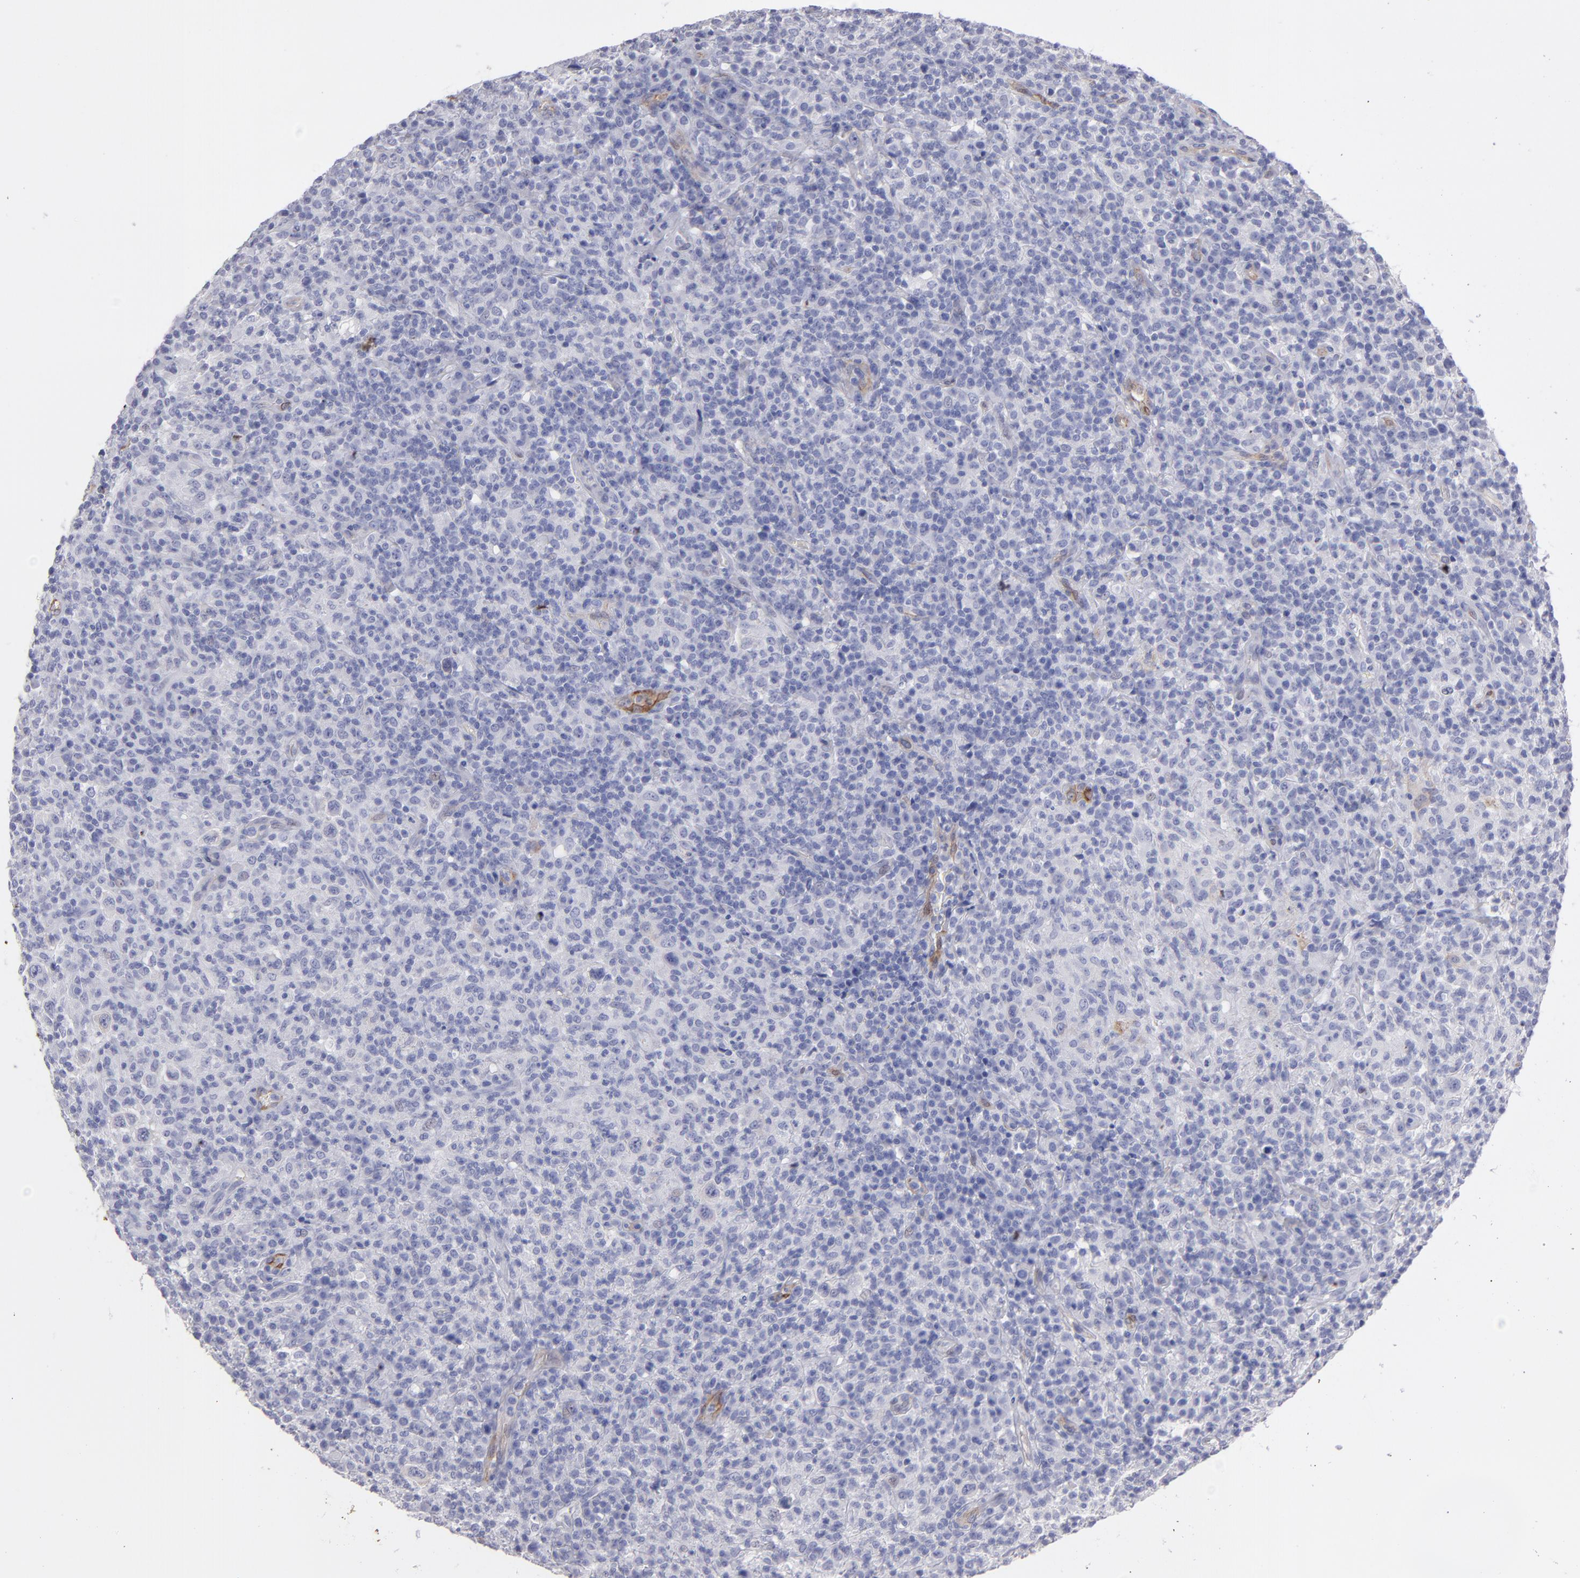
{"staining": {"intensity": "negative", "quantity": "none", "location": "none"}, "tissue": "lymphoma", "cell_type": "Tumor cells", "image_type": "cancer", "snomed": [{"axis": "morphology", "description": "Hodgkin's disease, NOS"}, {"axis": "topography", "description": "Lymph node"}], "caption": "Tumor cells are negative for protein expression in human Hodgkin's disease.", "gene": "AHNAK2", "patient": {"sex": "male", "age": 65}}